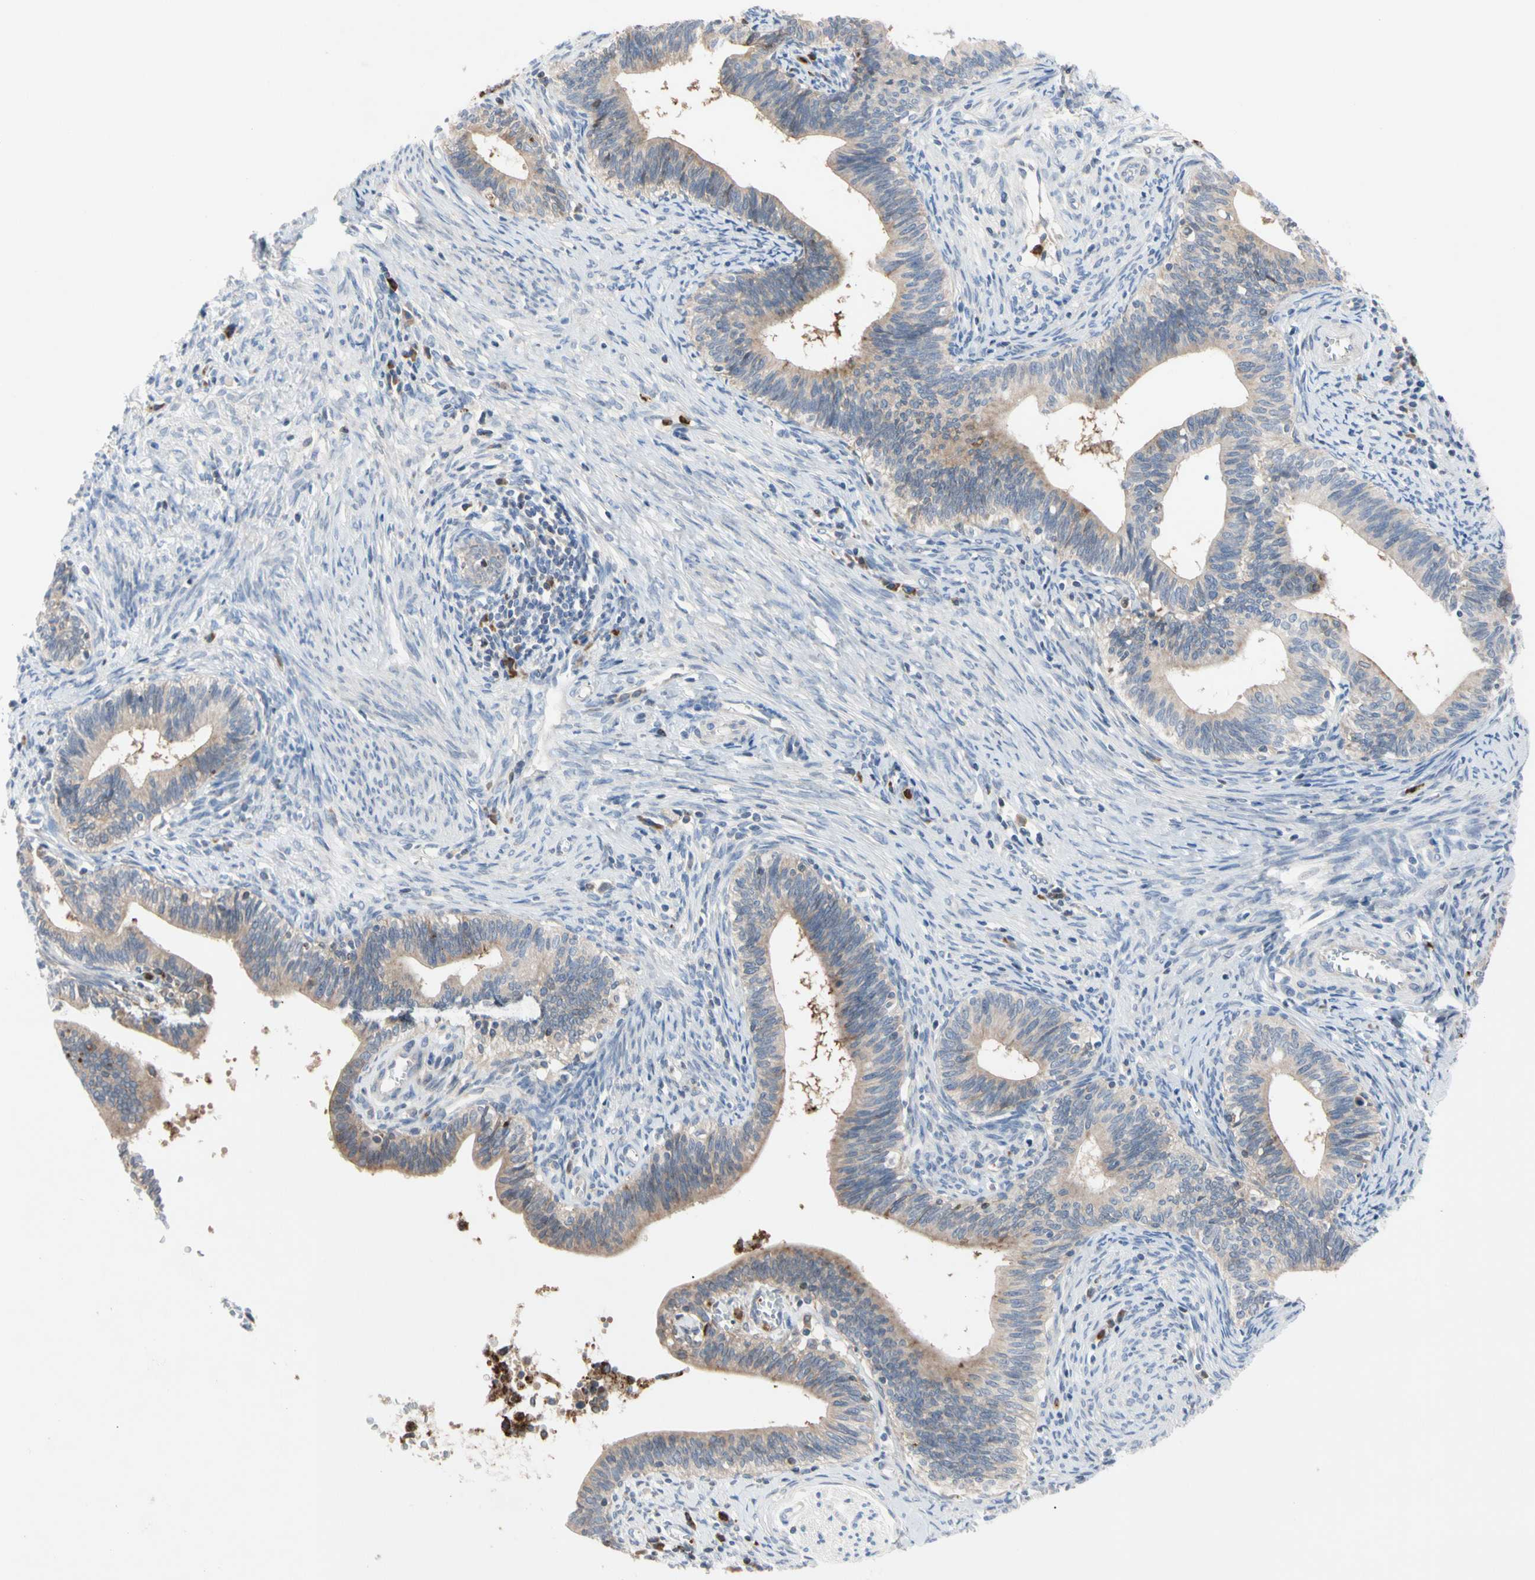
{"staining": {"intensity": "weak", "quantity": "25%-75%", "location": "cytoplasmic/membranous"}, "tissue": "cervical cancer", "cell_type": "Tumor cells", "image_type": "cancer", "snomed": [{"axis": "morphology", "description": "Adenocarcinoma, NOS"}, {"axis": "topography", "description": "Cervix"}], "caption": "Protein expression analysis of human cervical cancer (adenocarcinoma) reveals weak cytoplasmic/membranous expression in approximately 25%-75% of tumor cells. The protein is stained brown, and the nuclei are stained in blue (DAB IHC with brightfield microscopy, high magnification).", "gene": "MCL1", "patient": {"sex": "female", "age": 44}}